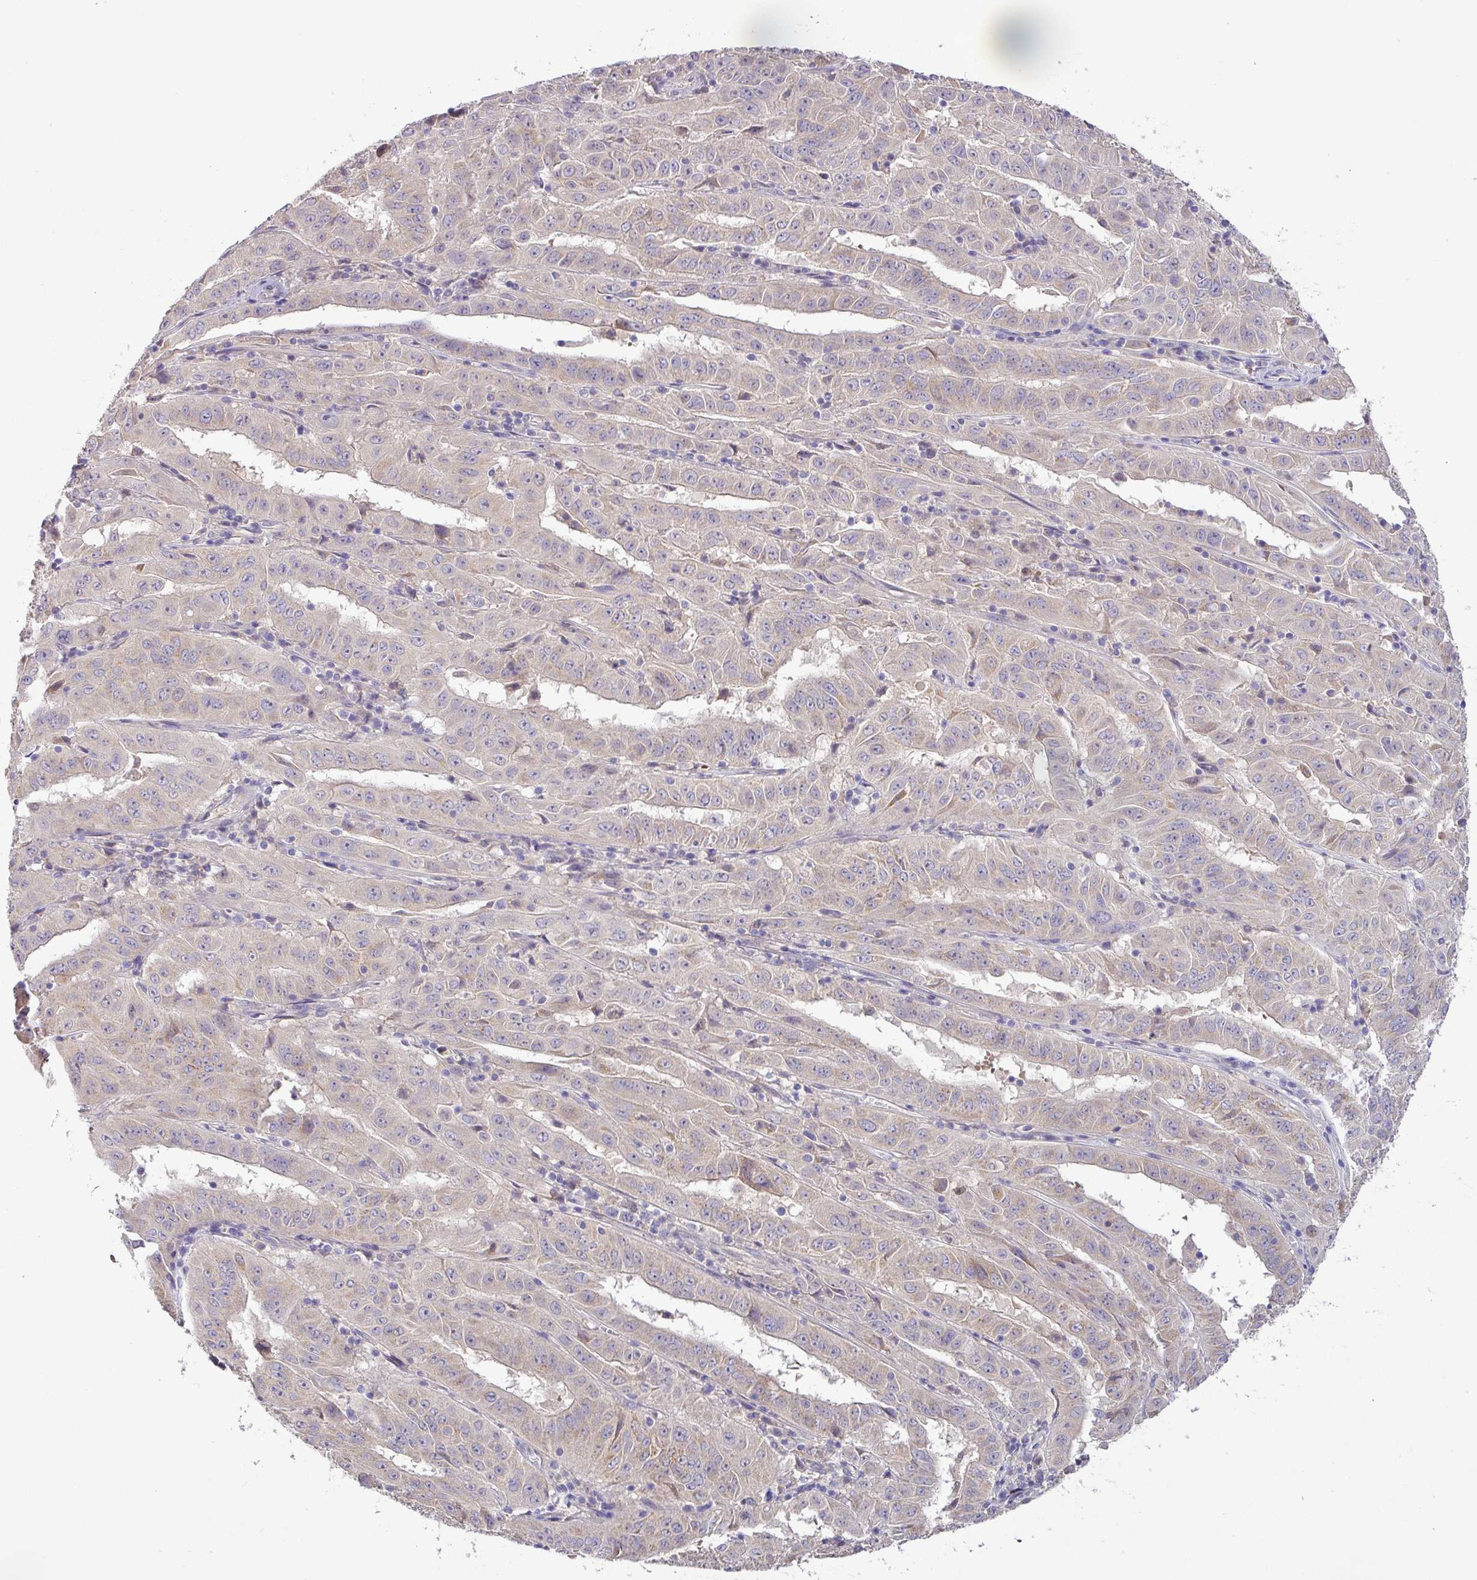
{"staining": {"intensity": "negative", "quantity": "none", "location": "none"}, "tissue": "pancreatic cancer", "cell_type": "Tumor cells", "image_type": "cancer", "snomed": [{"axis": "morphology", "description": "Adenocarcinoma, NOS"}, {"axis": "topography", "description": "Pancreas"}], "caption": "Human adenocarcinoma (pancreatic) stained for a protein using immunohistochemistry (IHC) shows no positivity in tumor cells.", "gene": "GALNT12", "patient": {"sex": "male", "age": 63}}